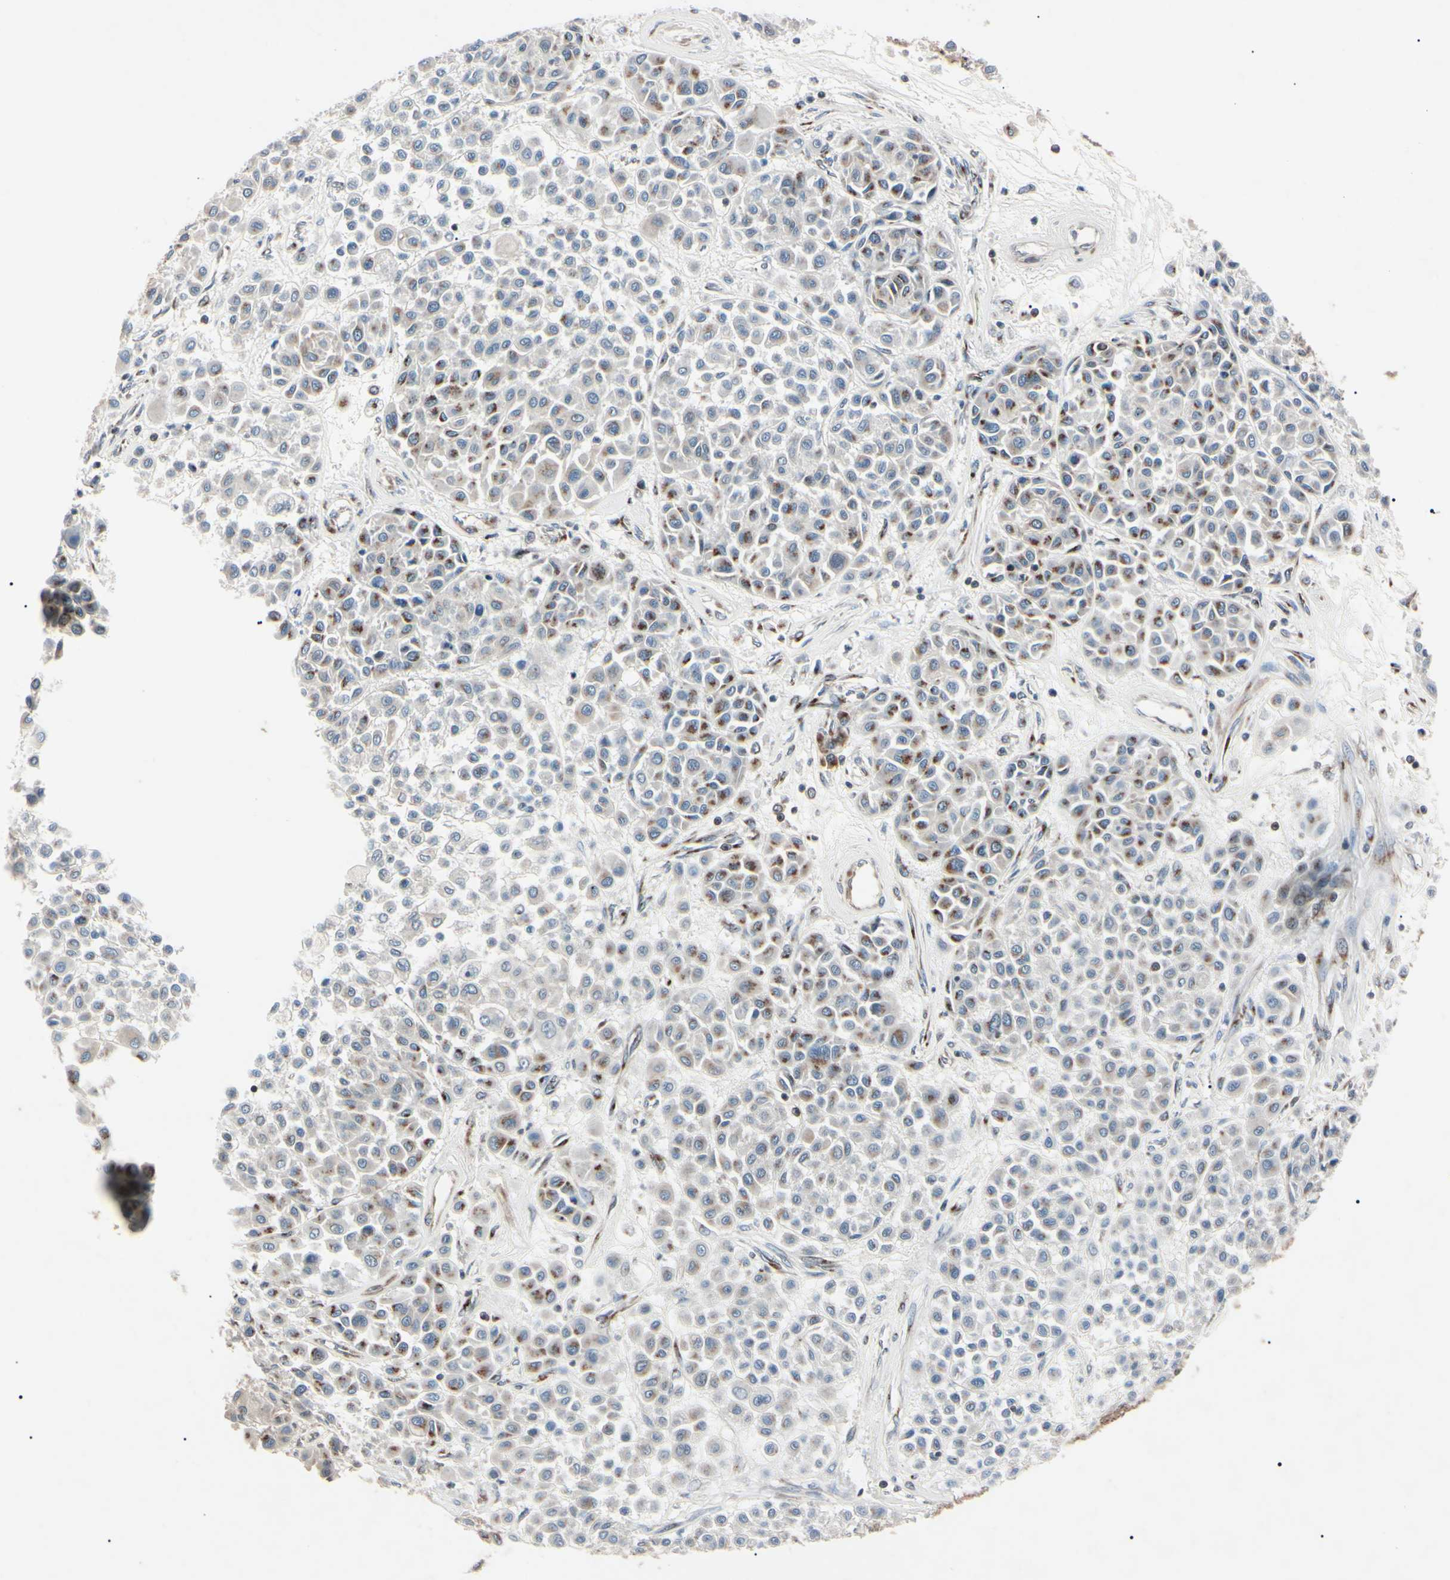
{"staining": {"intensity": "moderate", "quantity": "25%-75%", "location": "cytoplasmic/membranous"}, "tissue": "melanoma", "cell_type": "Tumor cells", "image_type": "cancer", "snomed": [{"axis": "morphology", "description": "Malignant melanoma, Metastatic site"}, {"axis": "topography", "description": "Soft tissue"}], "caption": "Moderate cytoplasmic/membranous protein staining is present in approximately 25%-75% of tumor cells in malignant melanoma (metastatic site).", "gene": "MAPRE1", "patient": {"sex": "male", "age": 41}}